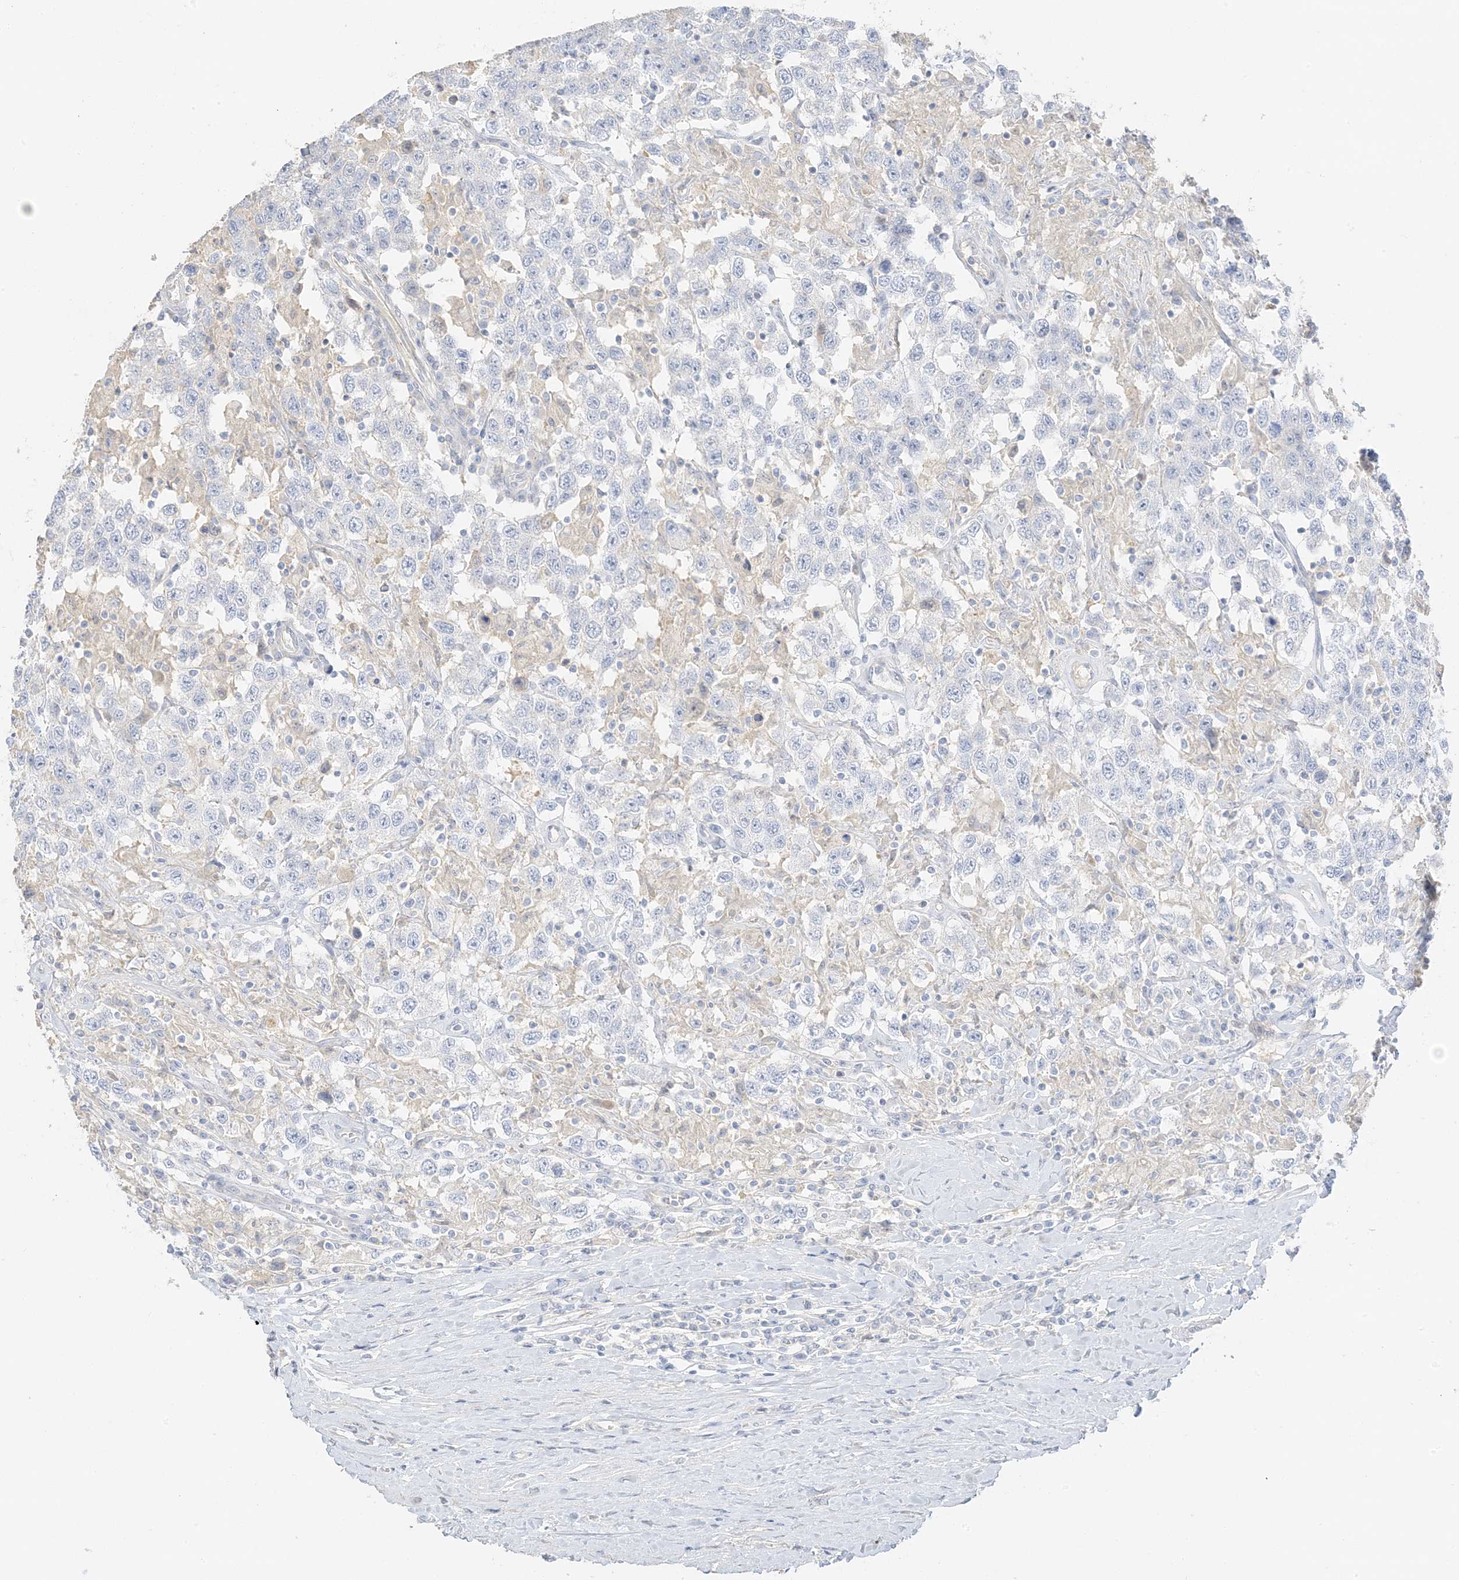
{"staining": {"intensity": "negative", "quantity": "none", "location": "none"}, "tissue": "testis cancer", "cell_type": "Tumor cells", "image_type": "cancer", "snomed": [{"axis": "morphology", "description": "Seminoma, NOS"}, {"axis": "topography", "description": "Testis"}], "caption": "This is an immunohistochemistry image of human seminoma (testis). There is no expression in tumor cells.", "gene": "ZBTB41", "patient": {"sex": "male", "age": 41}}